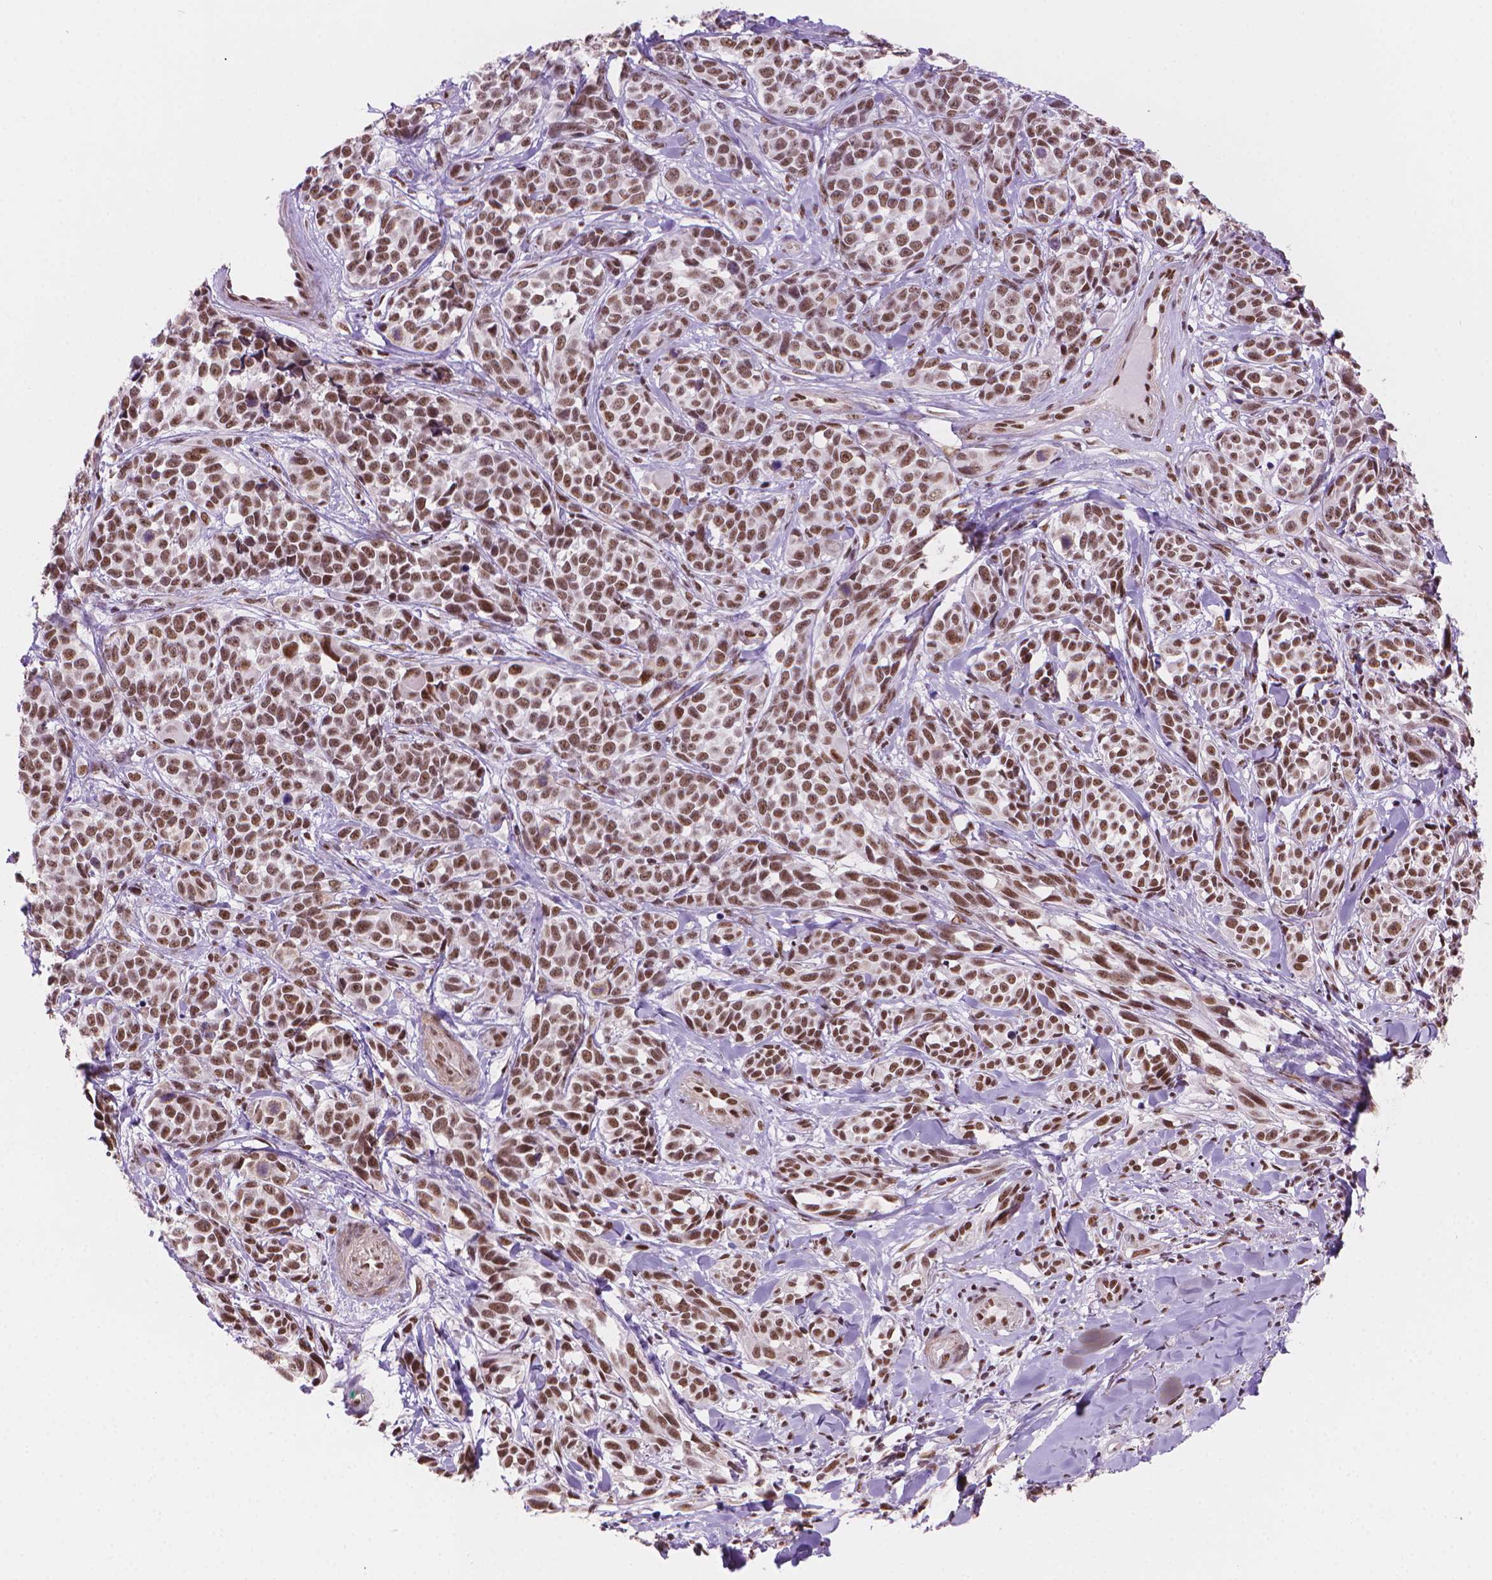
{"staining": {"intensity": "moderate", "quantity": ">75%", "location": "nuclear"}, "tissue": "melanoma", "cell_type": "Tumor cells", "image_type": "cancer", "snomed": [{"axis": "morphology", "description": "Malignant melanoma, NOS"}, {"axis": "topography", "description": "Skin"}], "caption": "Protein expression analysis of human melanoma reveals moderate nuclear positivity in about >75% of tumor cells.", "gene": "UBN1", "patient": {"sex": "female", "age": 88}}